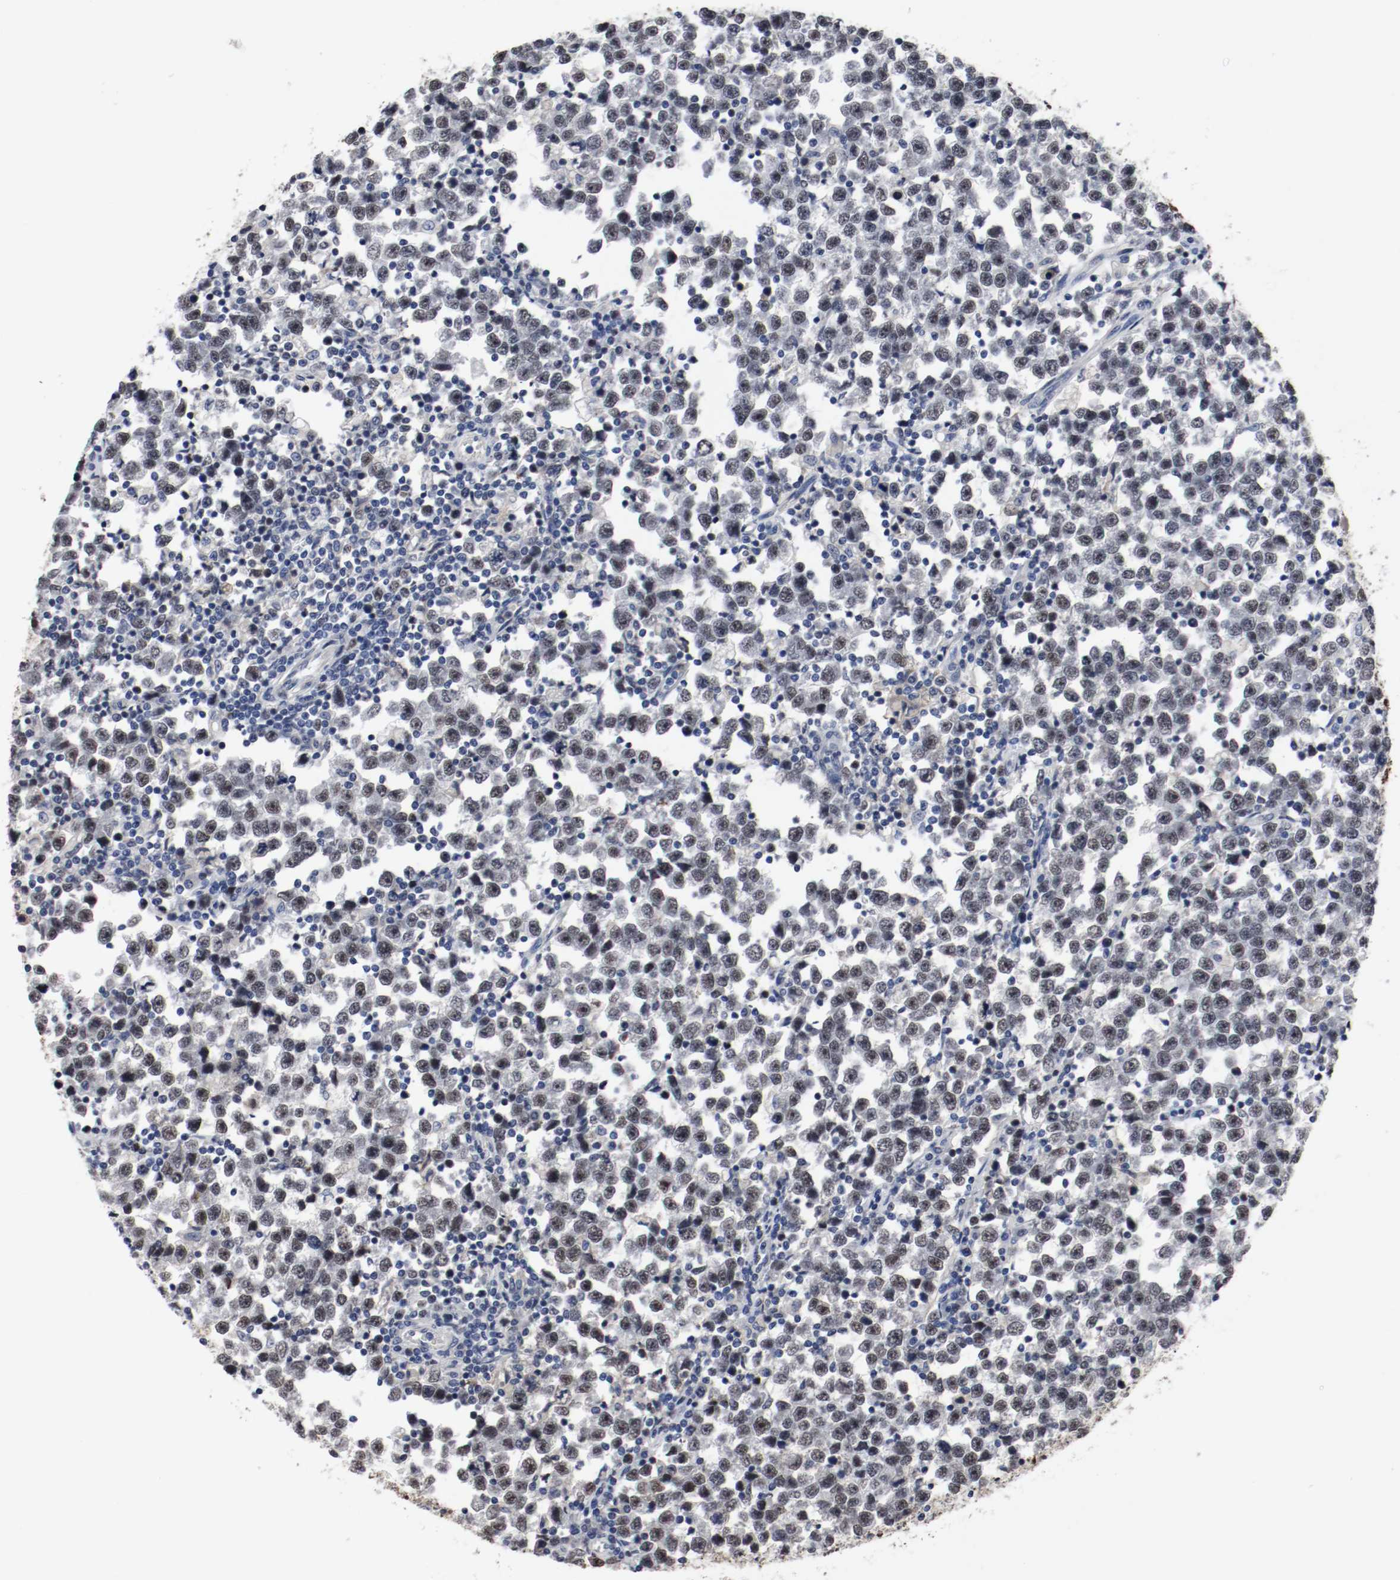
{"staining": {"intensity": "negative", "quantity": "none", "location": "none"}, "tissue": "testis cancer", "cell_type": "Tumor cells", "image_type": "cancer", "snomed": [{"axis": "morphology", "description": "Seminoma, NOS"}, {"axis": "topography", "description": "Testis"}], "caption": "Immunohistochemistry (IHC) of testis cancer (seminoma) demonstrates no positivity in tumor cells.", "gene": "MCM6", "patient": {"sex": "male", "age": 43}}